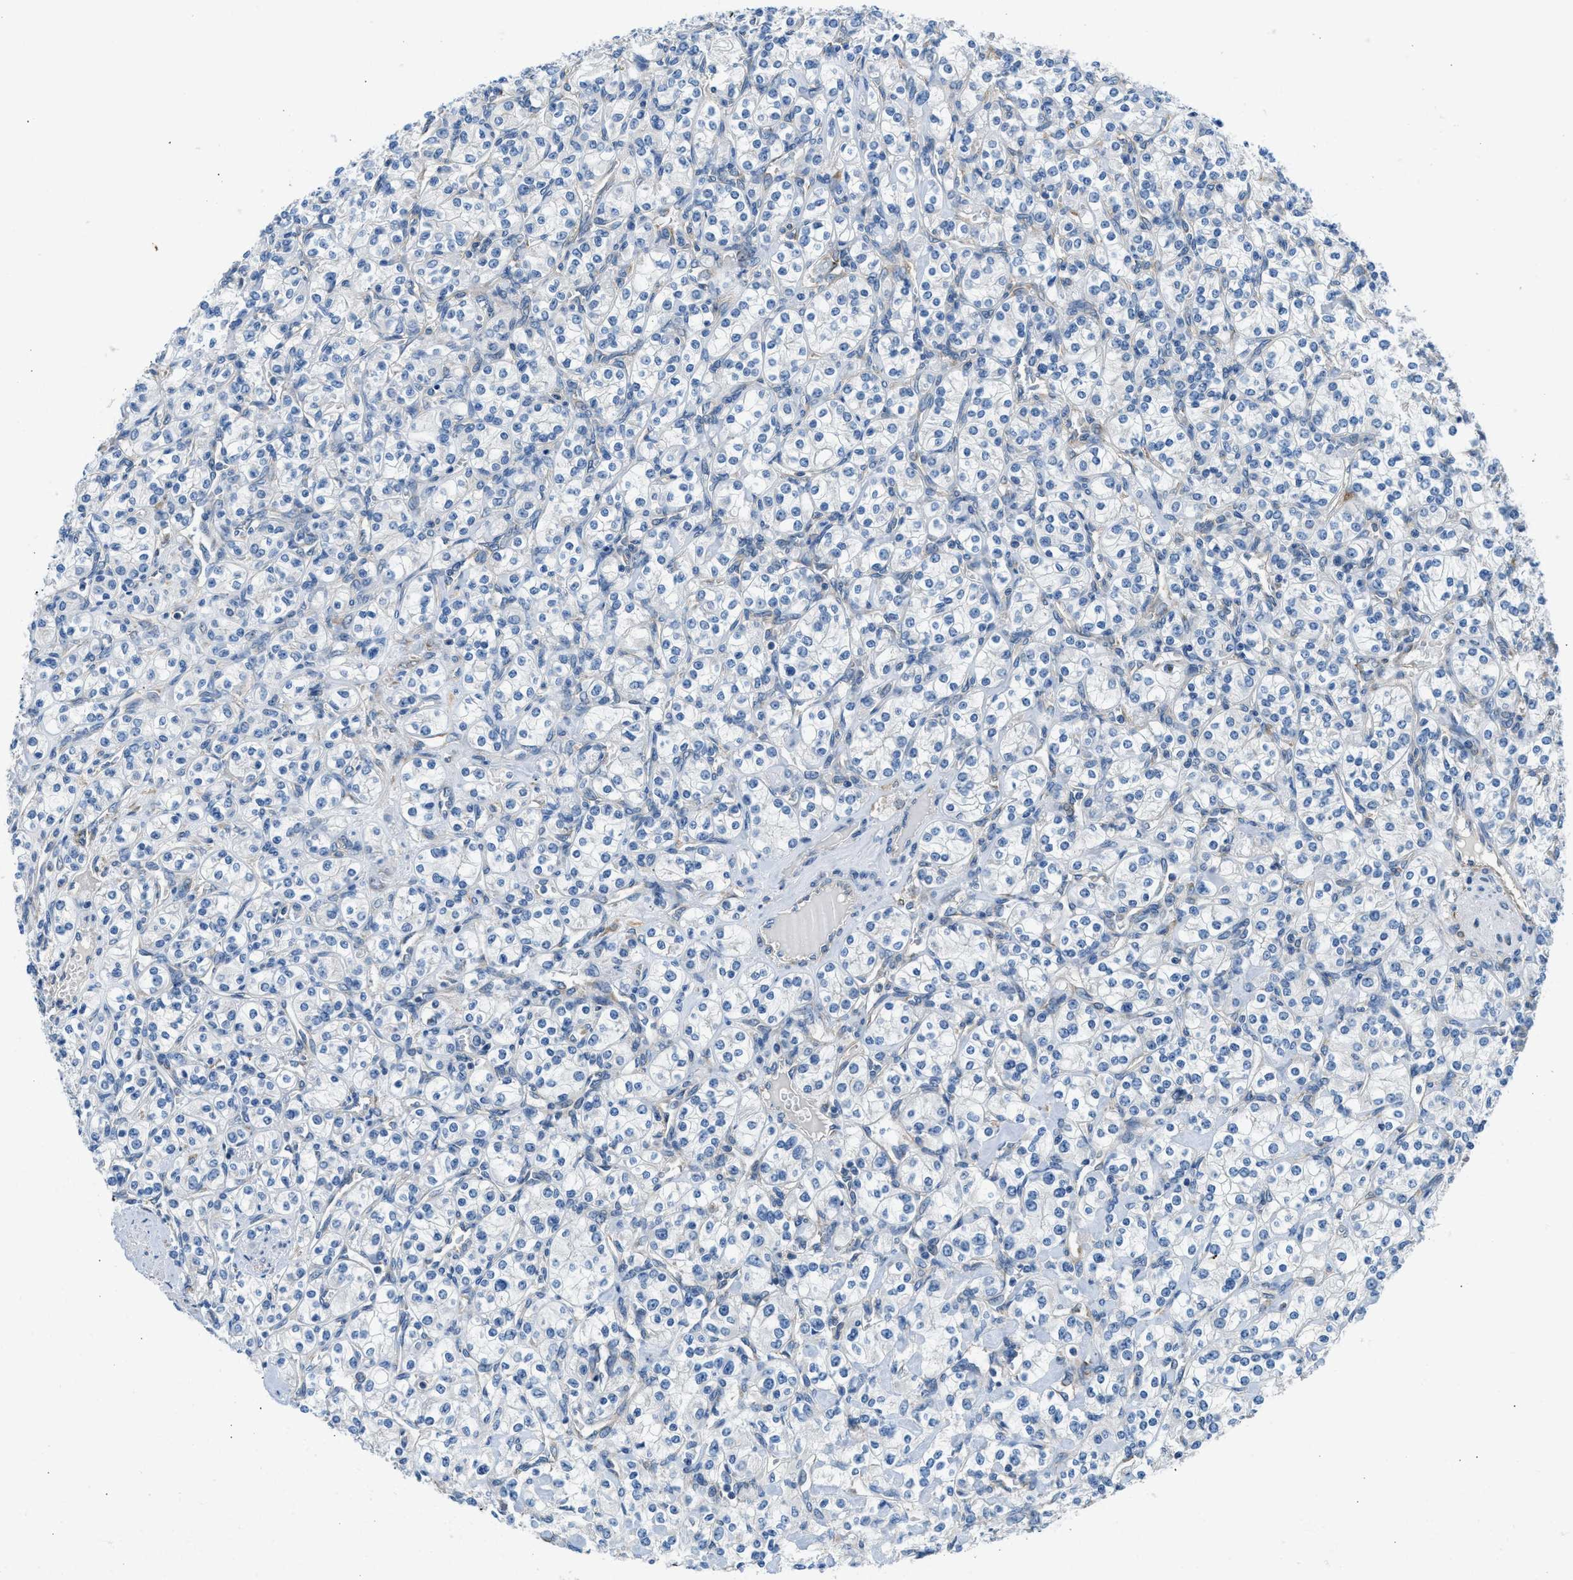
{"staining": {"intensity": "negative", "quantity": "none", "location": "none"}, "tissue": "renal cancer", "cell_type": "Tumor cells", "image_type": "cancer", "snomed": [{"axis": "morphology", "description": "Adenocarcinoma, NOS"}, {"axis": "topography", "description": "Kidney"}], "caption": "DAB (3,3'-diaminobenzidine) immunohistochemical staining of renal cancer (adenocarcinoma) displays no significant expression in tumor cells.", "gene": "BNC2", "patient": {"sex": "male", "age": 77}}